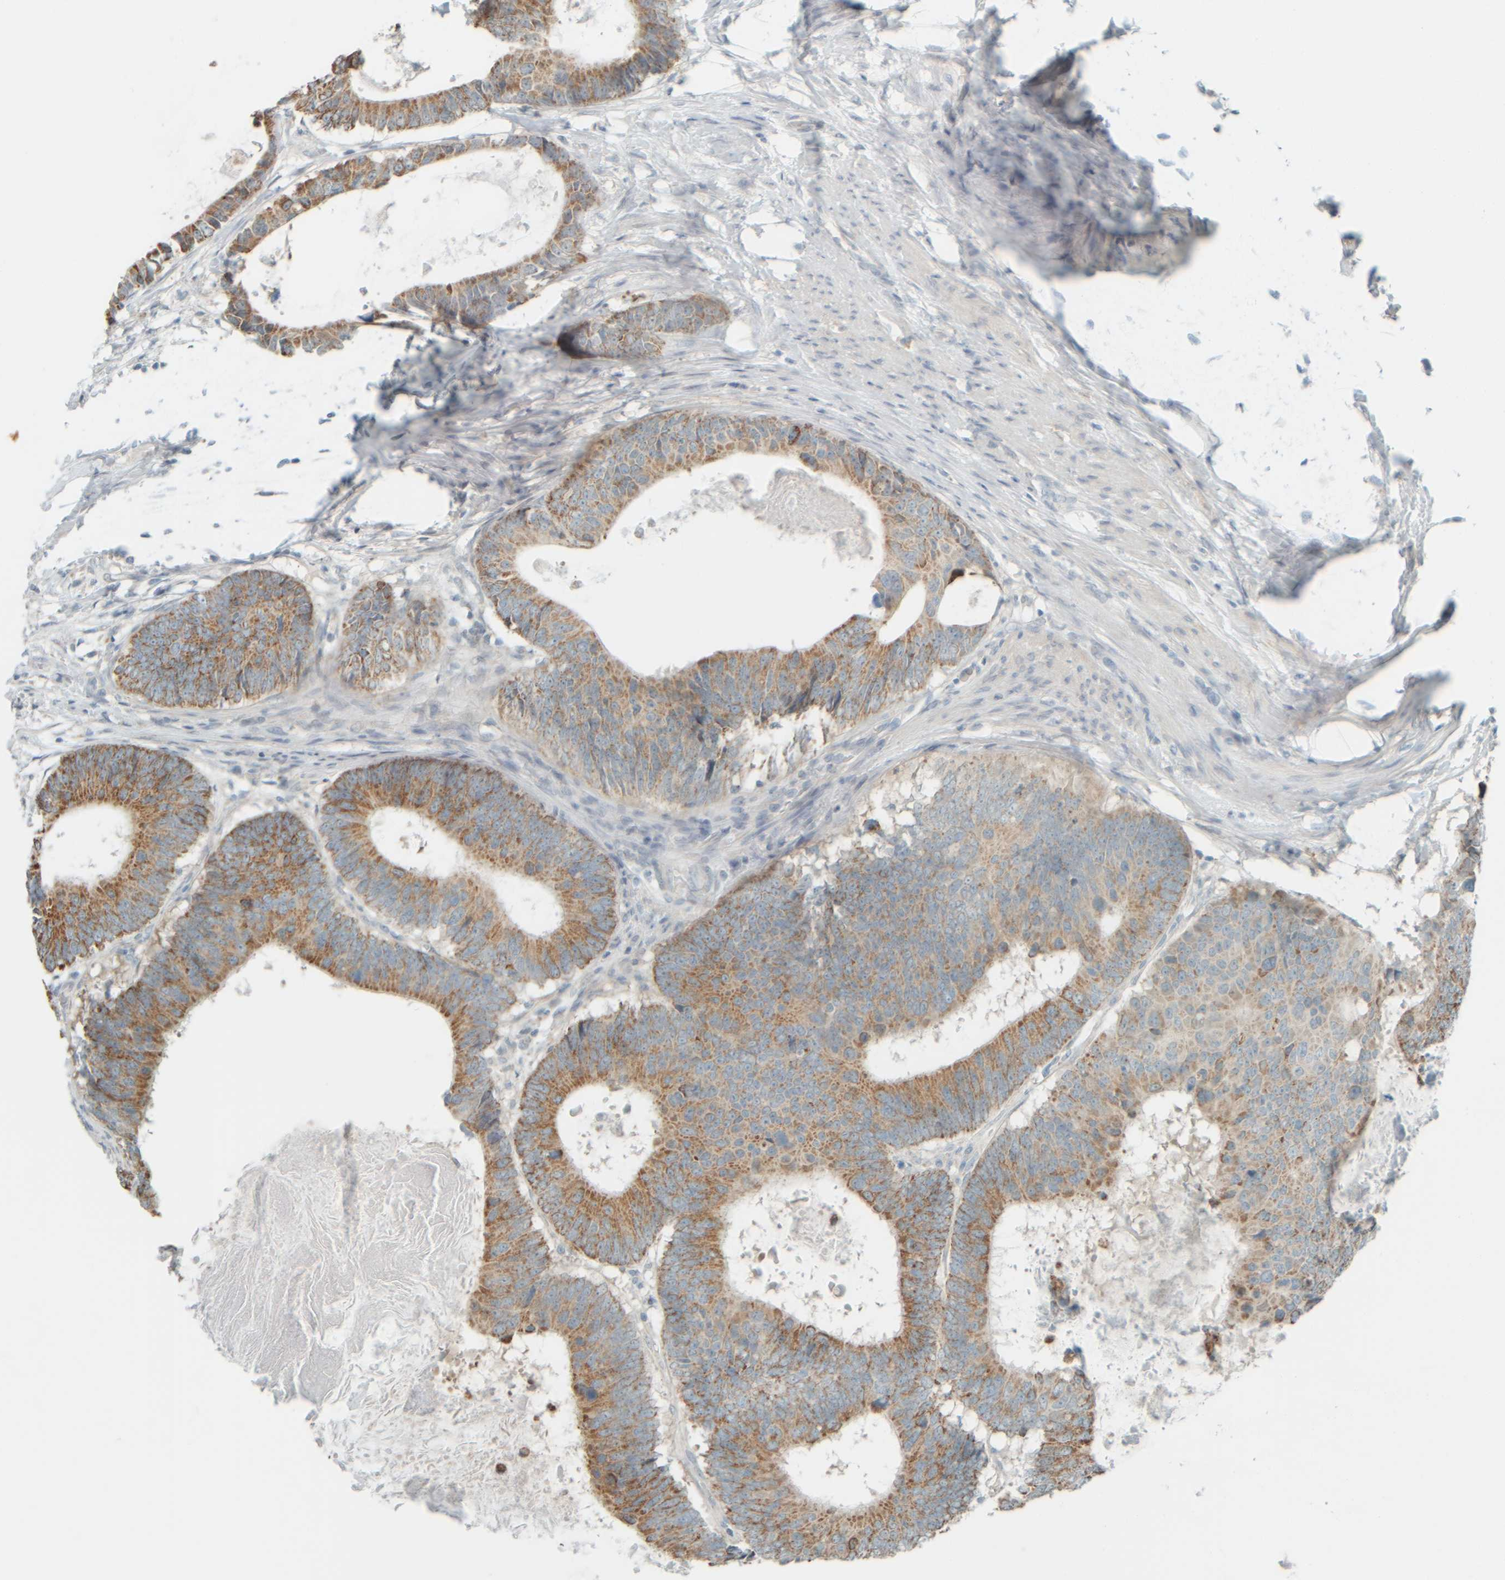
{"staining": {"intensity": "moderate", "quantity": ">75%", "location": "cytoplasmic/membranous"}, "tissue": "colorectal cancer", "cell_type": "Tumor cells", "image_type": "cancer", "snomed": [{"axis": "morphology", "description": "Adenocarcinoma, NOS"}, {"axis": "topography", "description": "Colon"}], "caption": "Approximately >75% of tumor cells in human adenocarcinoma (colorectal) exhibit moderate cytoplasmic/membranous protein positivity as visualized by brown immunohistochemical staining.", "gene": "PTGES3L-AARSD1", "patient": {"sex": "male", "age": 56}}